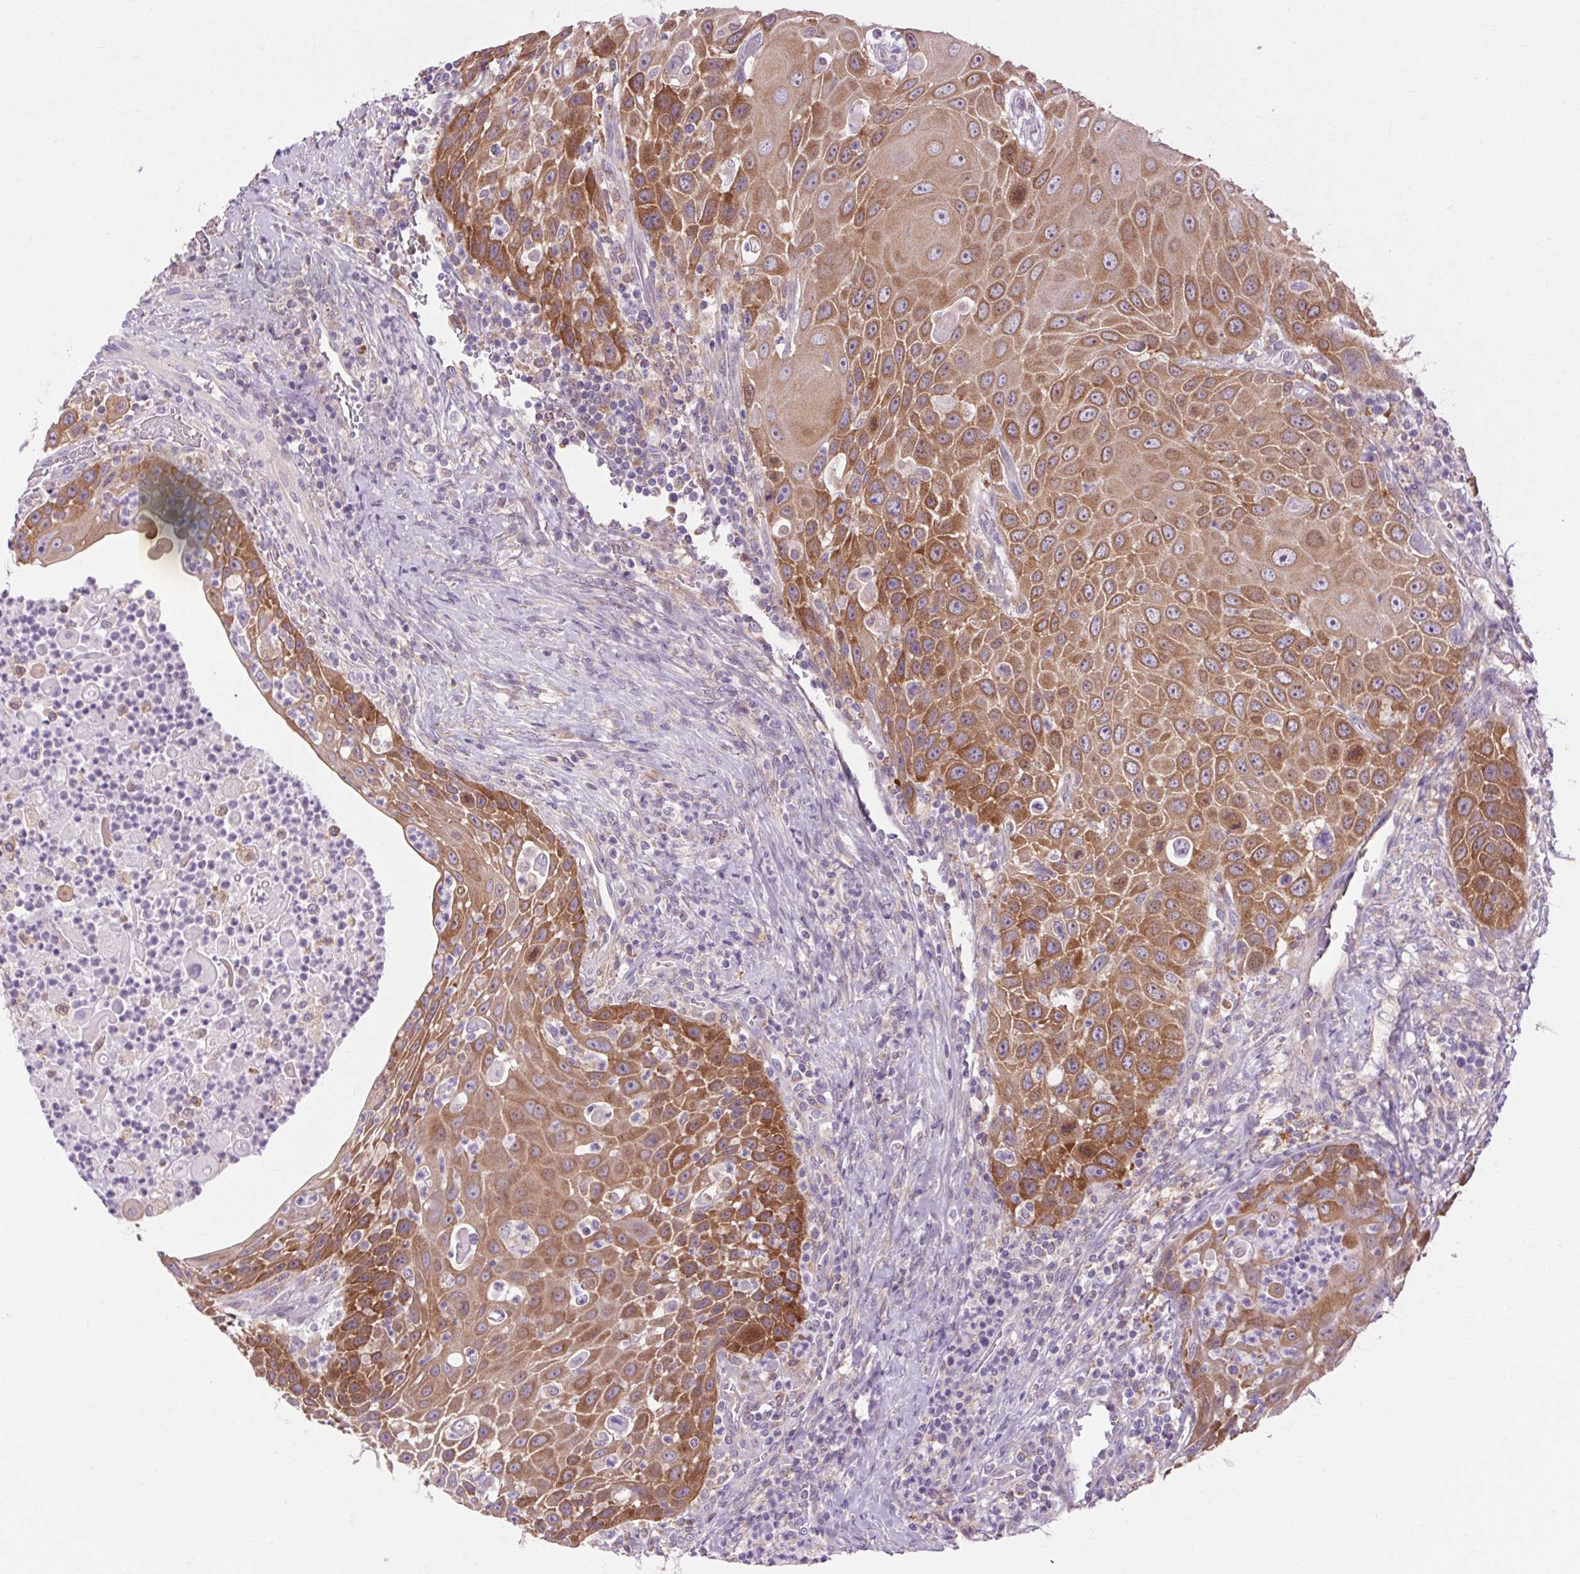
{"staining": {"intensity": "moderate", "quantity": ">75%", "location": "cytoplasmic/membranous"}, "tissue": "head and neck cancer", "cell_type": "Tumor cells", "image_type": "cancer", "snomed": [{"axis": "morphology", "description": "Squamous cell carcinoma, NOS"}, {"axis": "topography", "description": "Head-Neck"}], "caption": "Protein analysis of squamous cell carcinoma (head and neck) tissue shows moderate cytoplasmic/membranous expression in approximately >75% of tumor cells.", "gene": "SOWAHC", "patient": {"sex": "male", "age": 69}}